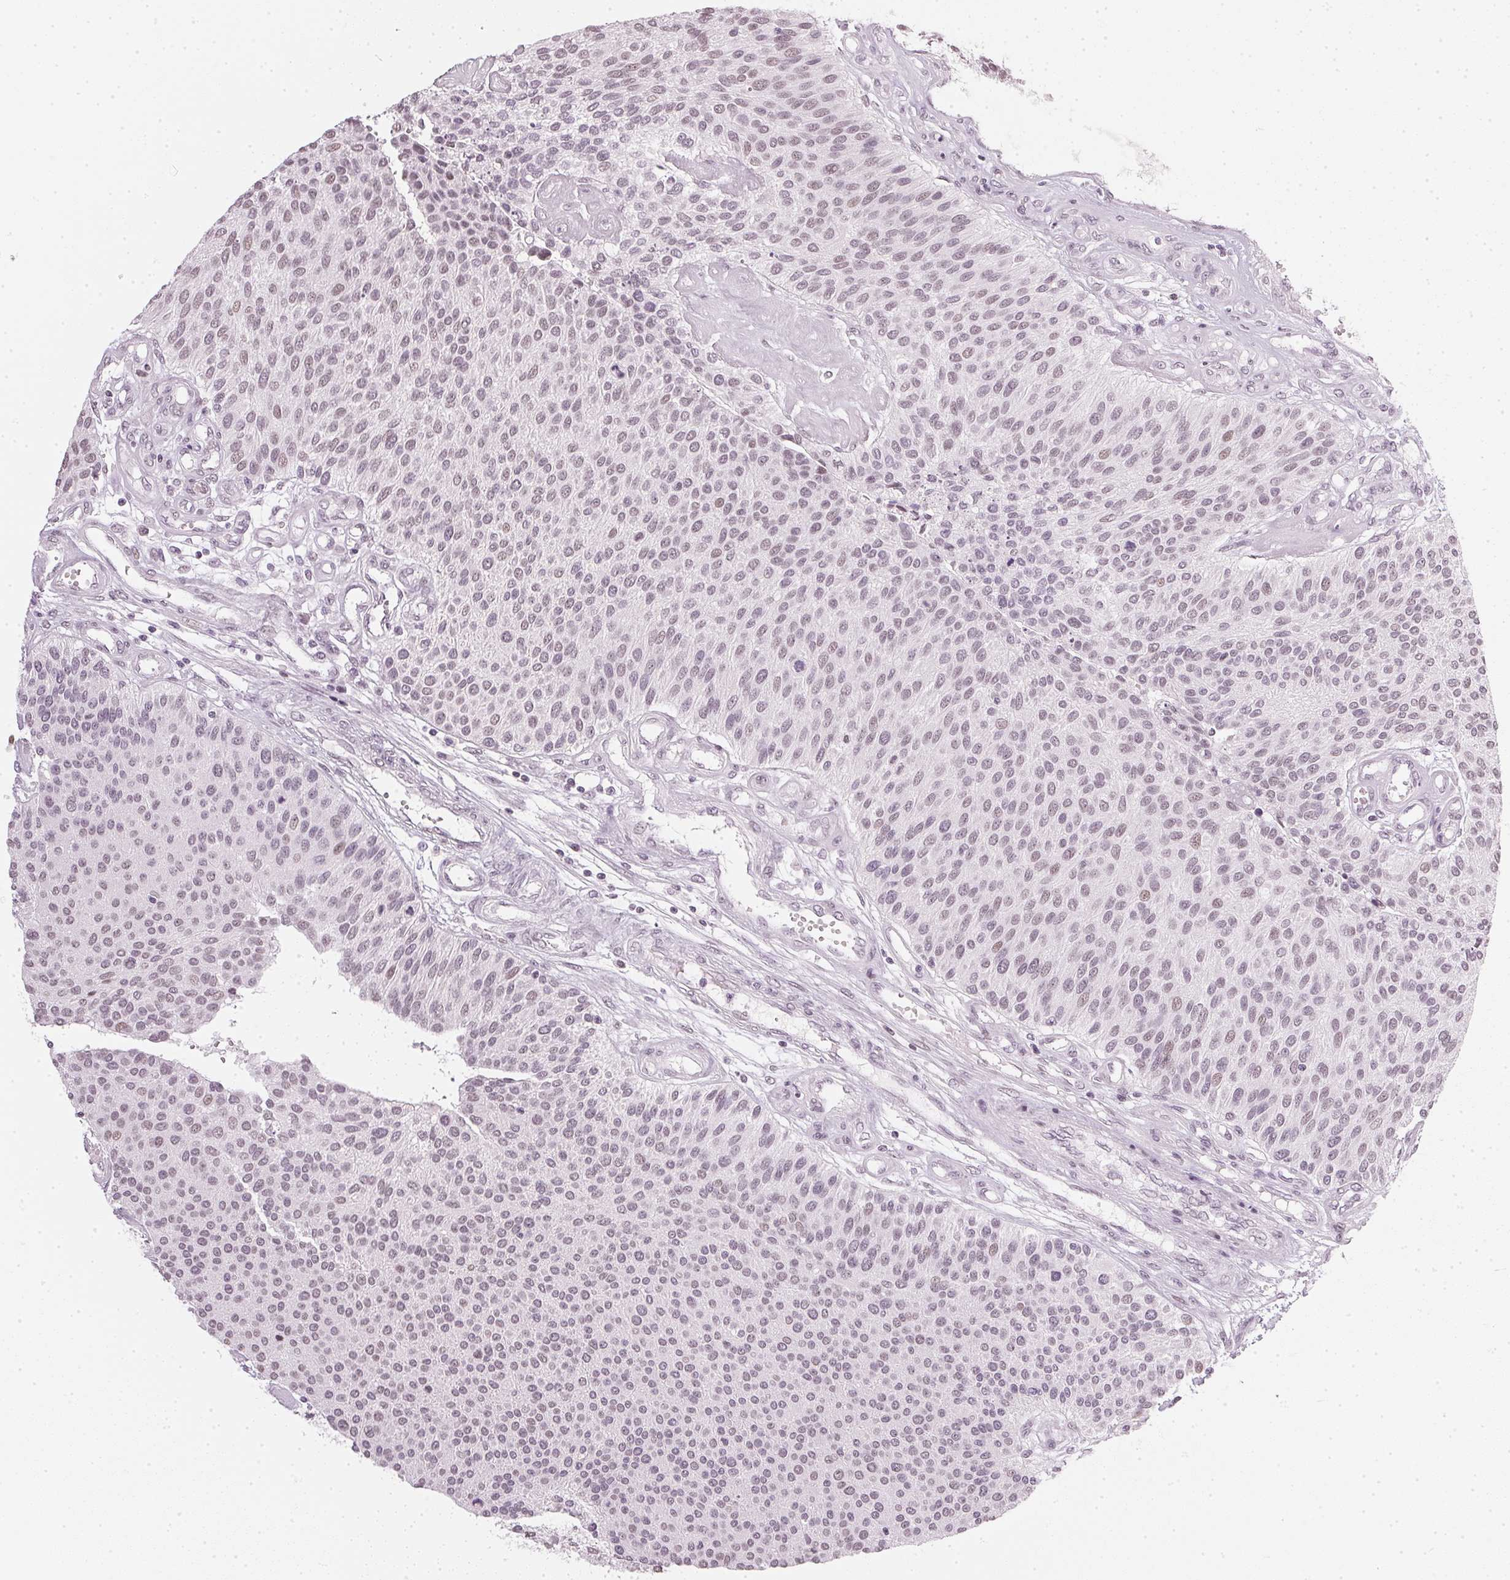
{"staining": {"intensity": "weak", "quantity": "25%-75%", "location": "nuclear"}, "tissue": "urothelial cancer", "cell_type": "Tumor cells", "image_type": "cancer", "snomed": [{"axis": "morphology", "description": "Urothelial carcinoma, NOS"}, {"axis": "topography", "description": "Urinary bladder"}], "caption": "A high-resolution histopathology image shows immunohistochemistry staining of urothelial cancer, which displays weak nuclear expression in about 25%-75% of tumor cells.", "gene": "DNAJC6", "patient": {"sex": "male", "age": 55}}